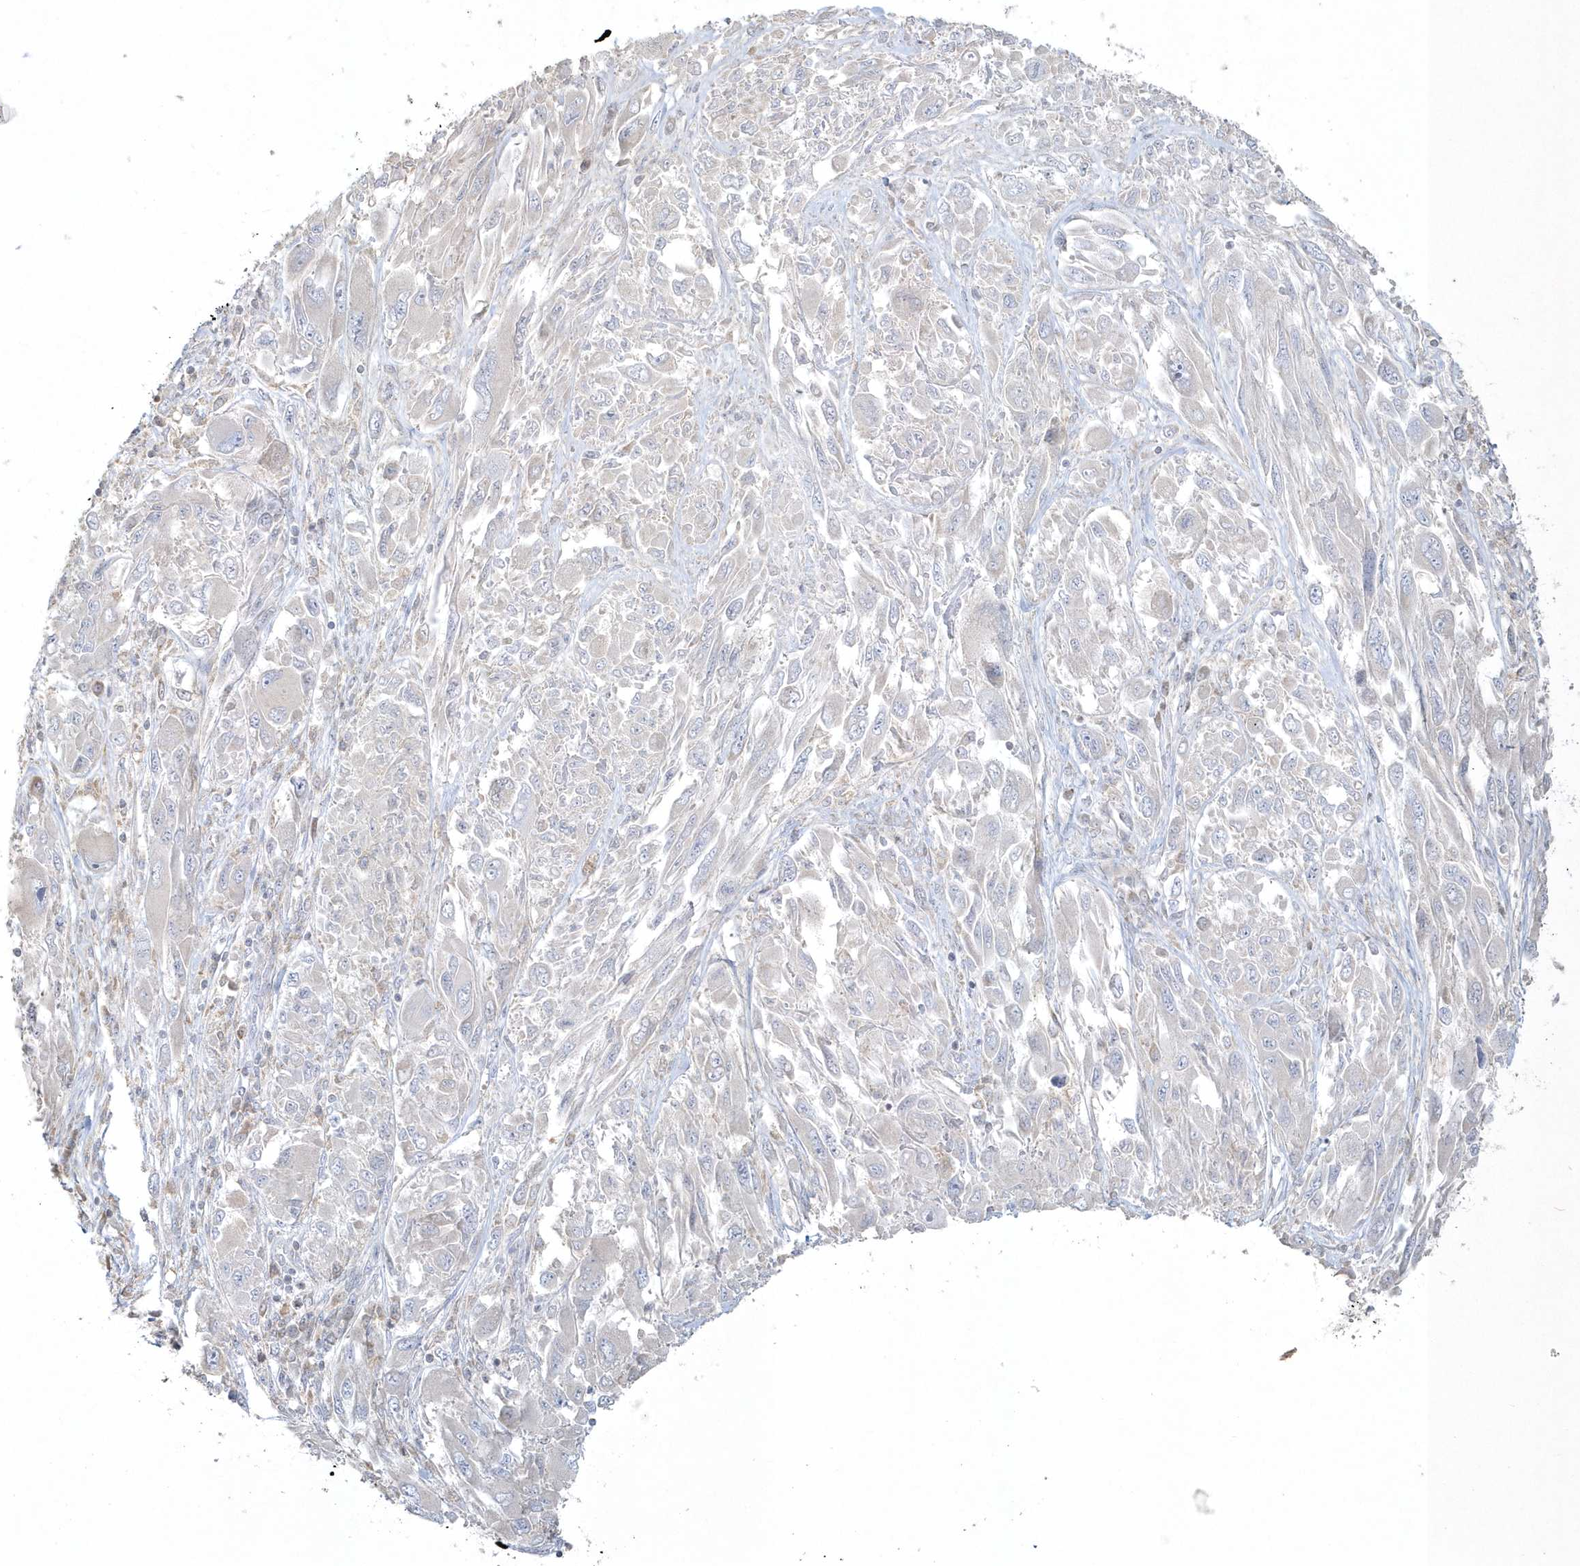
{"staining": {"intensity": "negative", "quantity": "none", "location": "none"}, "tissue": "melanoma", "cell_type": "Tumor cells", "image_type": "cancer", "snomed": [{"axis": "morphology", "description": "Malignant melanoma, NOS"}, {"axis": "topography", "description": "Skin"}], "caption": "Tumor cells show no significant protein expression in melanoma.", "gene": "BLTP3A", "patient": {"sex": "female", "age": 91}}